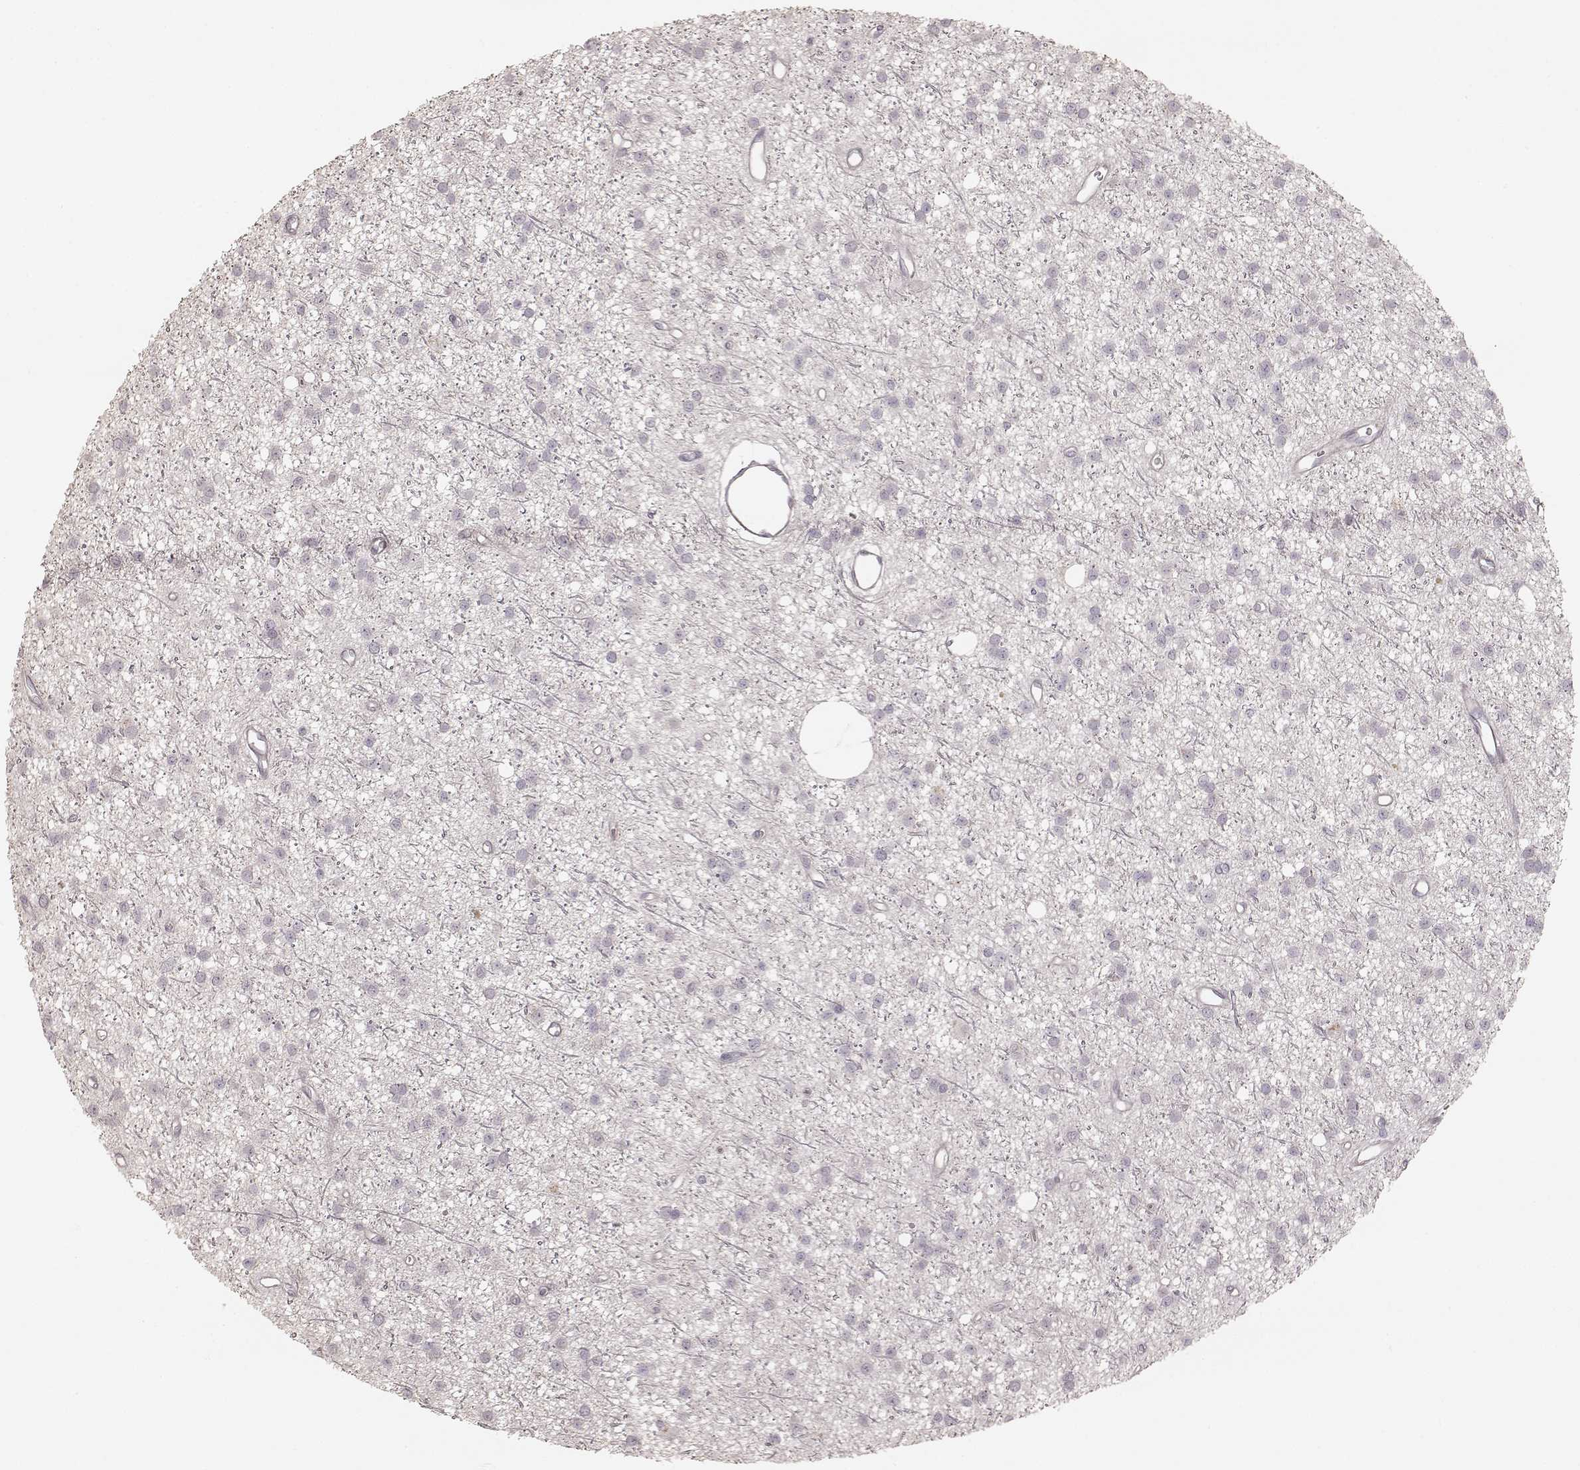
{"staining": {"intensity": "negative", "quantity": "none", "location": "none"}, "tissue": "glioma", "cell_type": "Tumor cells", "image_type": "cancer", "snomed": [{"axis": "morphology", "description": "Glioma, malignant, Low grade"}, {"axis": "topography", "description": "Brain"}], "caption": "Immunohistochemical staining of malignant low-grade glioma reveals no significant expression in tumor cells.", "gene": "KCNJ9", "patient": {"sex": "male", "age": 27}}